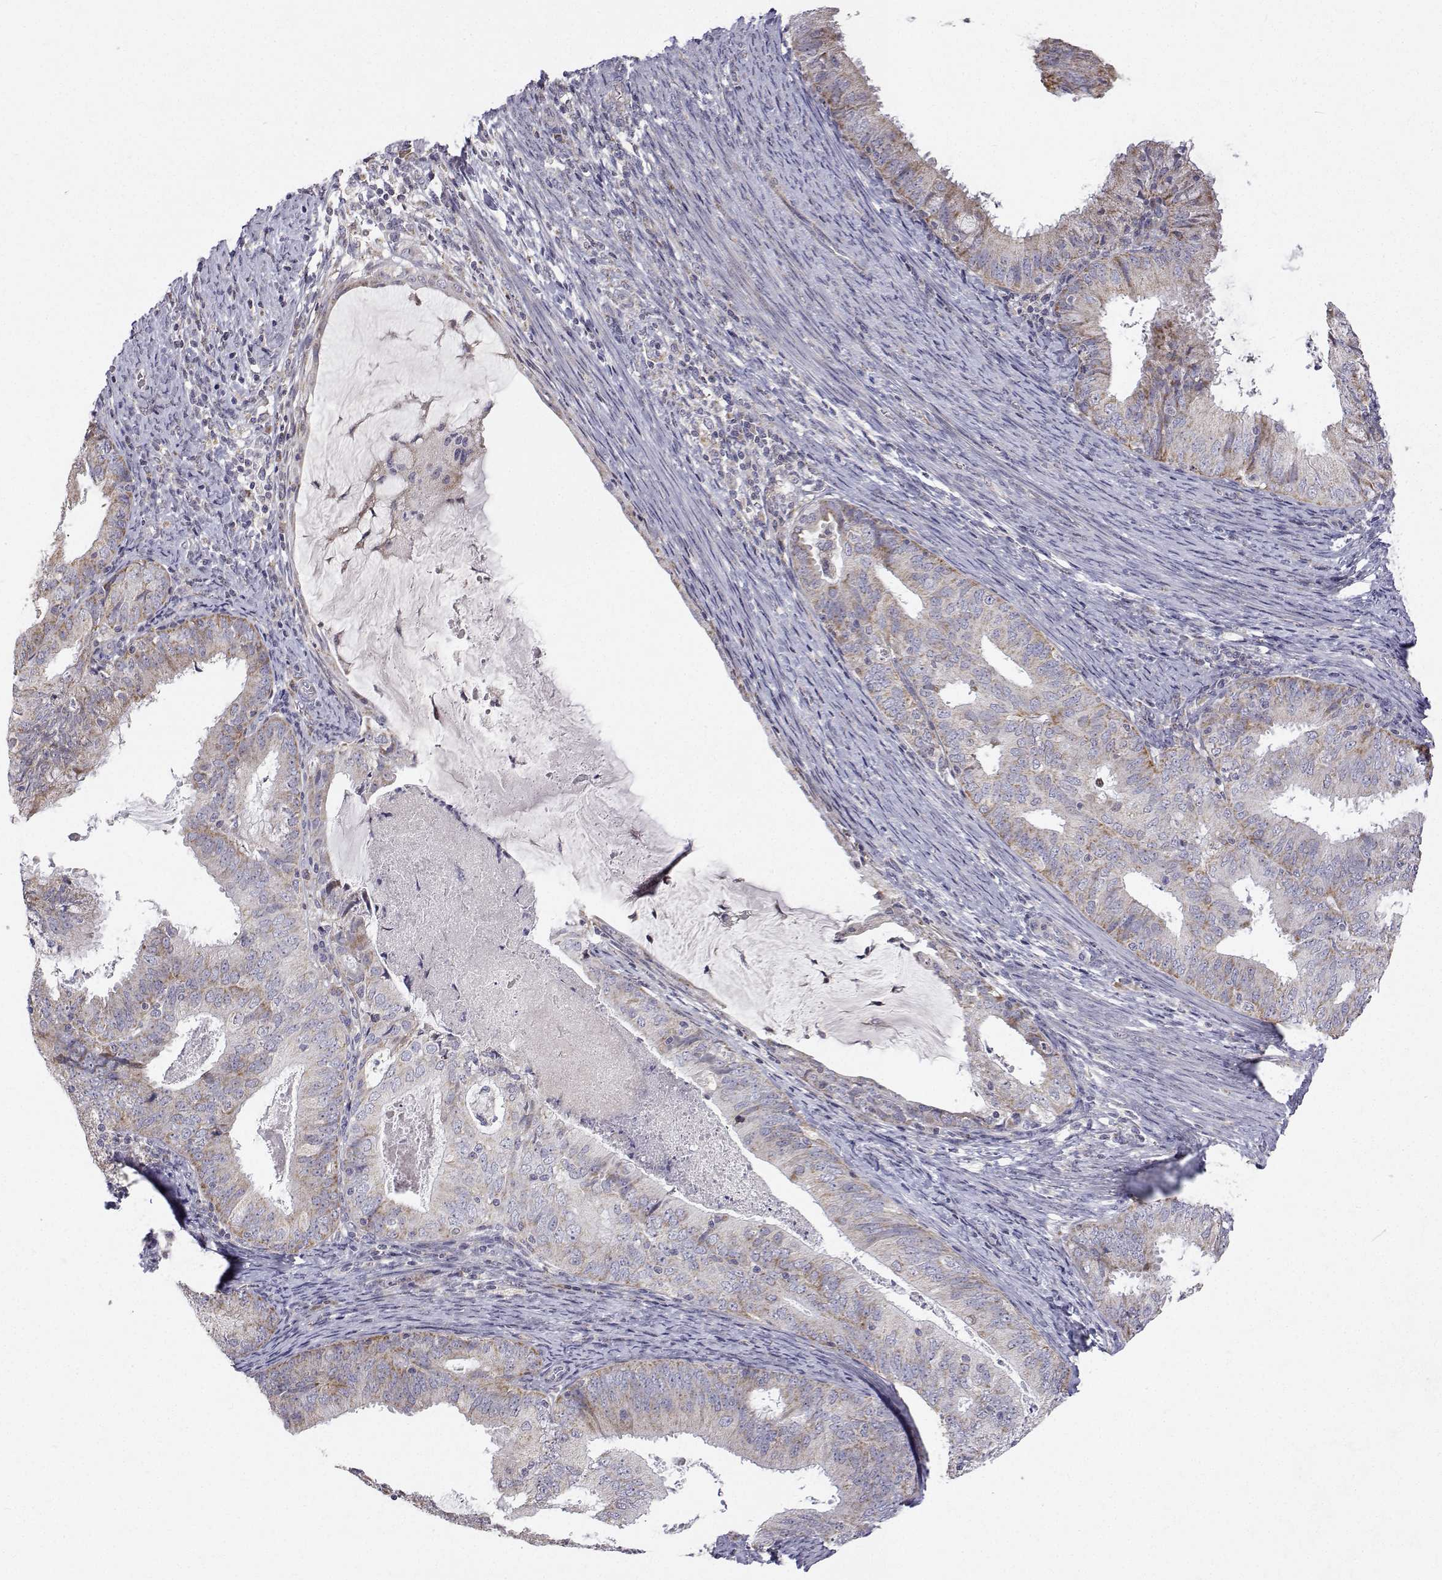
{"staining": {"intensity": "weak", "quantity": "25%-75%", "location": "cytoplasmic/membranous"}, "tissue": "endometrial cancer", "cell_type": "Tumor cells", "image_type": "cancer", "snomed": [{"axis": "morphology", "description": "Adenocarcinoma, NOS"}, {"axis": "topography", "description": "Endometrium"}], "caption": "IHC image of neoplastic tissue: endometrial cancer stained using immunohistochemistry (IHC) reveals low levels of weak protein expression localized specifically in the cytoplasmic/membranous of tumor cells, appearing as a cytoplasmic/membranous brown color.", "gene": "MRPL3", "patient": {"sex": "female", "age": 57}}